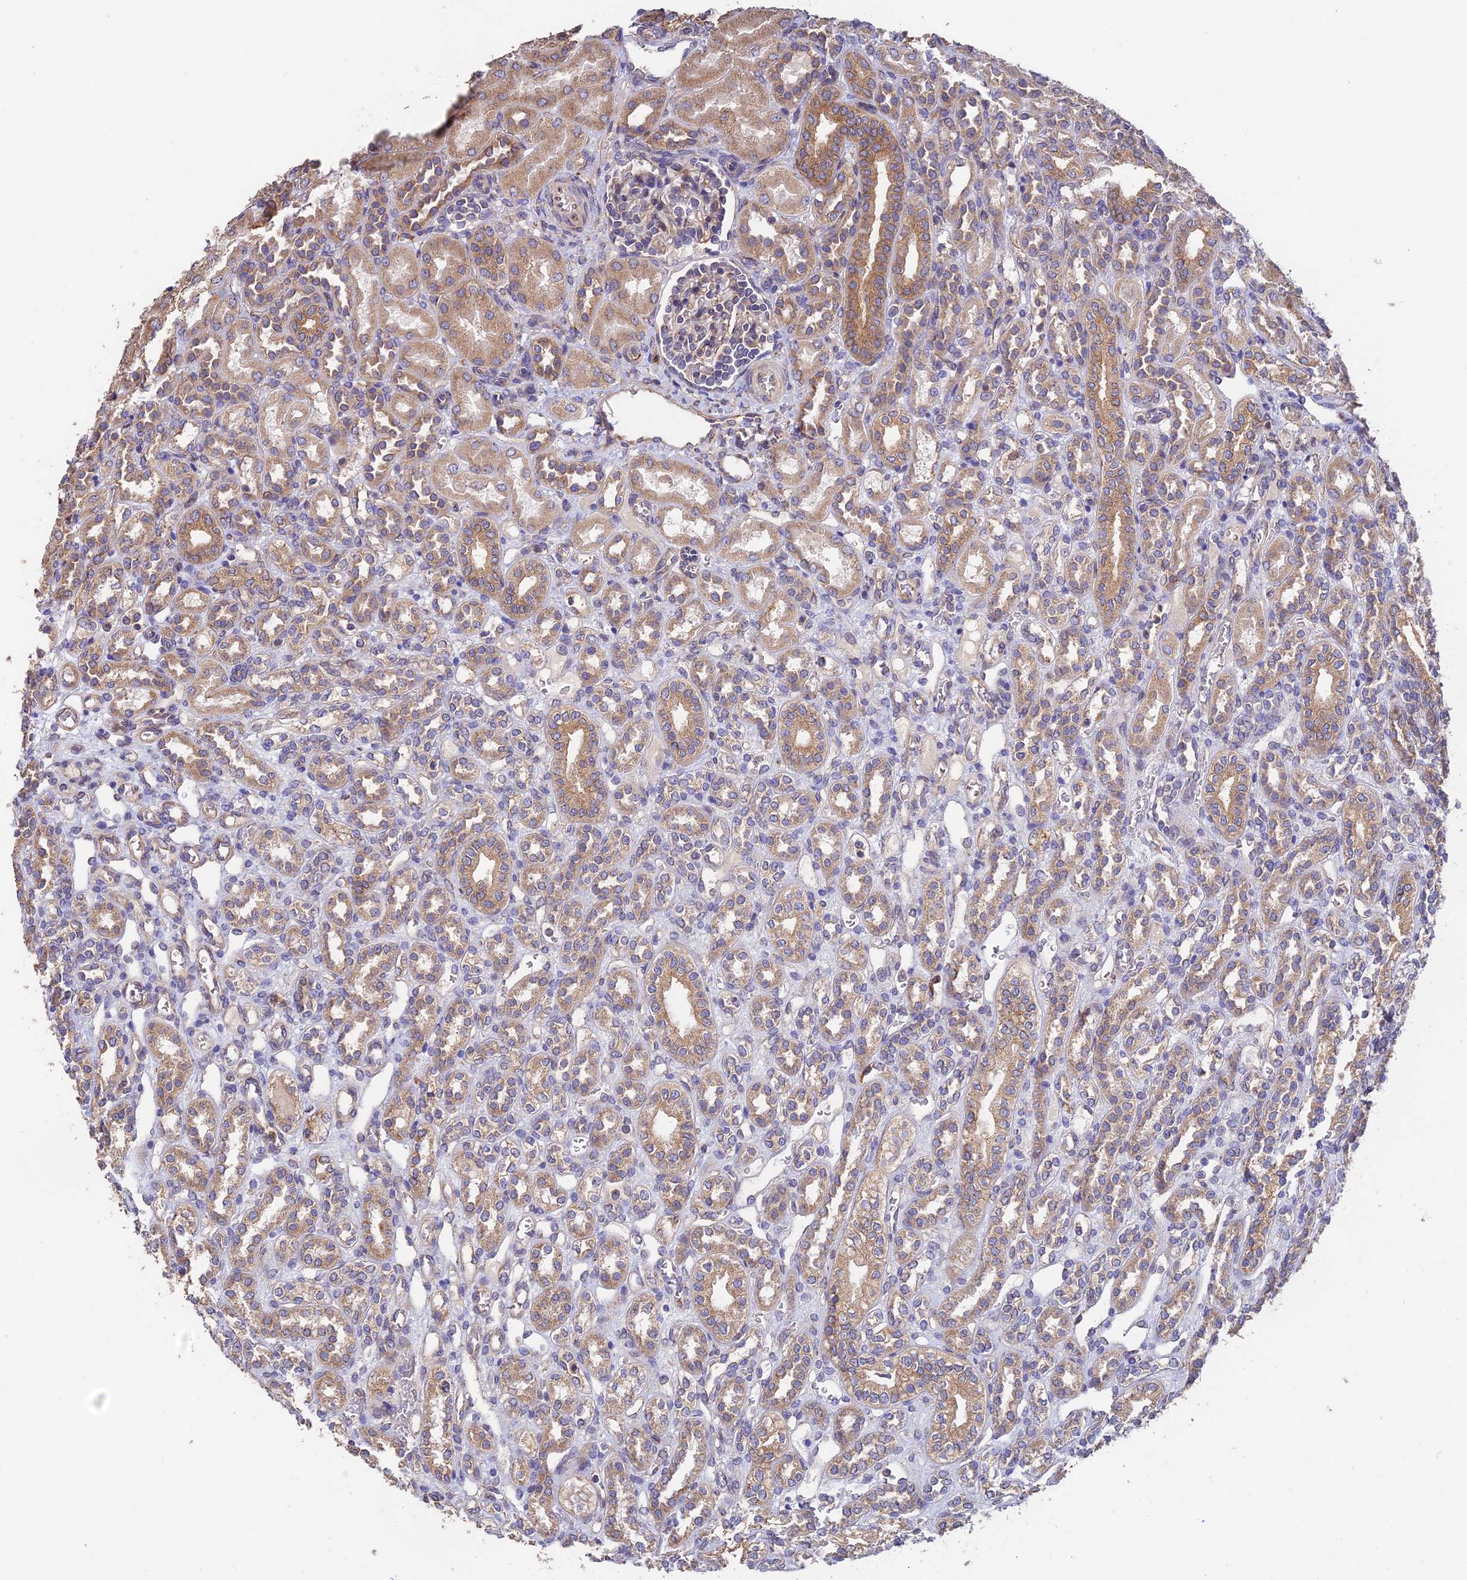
{"staining": {"intensity": "moderate", "quantity": "25%-75%", "location": "cytoplasmic/membranous"}, "tissue": "kidney", "cell_type": "Cells in glomeruli", "image_type": "normal", "snomed": [{"axis": "morphology", "description": "Normal tissue, NOS"}, {"axis": "morphology", "description": "Neoplasm, malignant, NOS"}, {"axis": "topography", "description": "Kidney"}], "caption": "High-magnification brightfield microscopy of unremarkable kidney stained with DAB (3,3'-diaminobenzidine) (brown) and counterstained with hematoxylin (blue). cells in glomeruli exhibit moderate cytoplasmic/membranous positivity is appreciated in about25%-75% of cells.", "gene": "EMC3", "patient": {"sex": "female", "age": 1}}